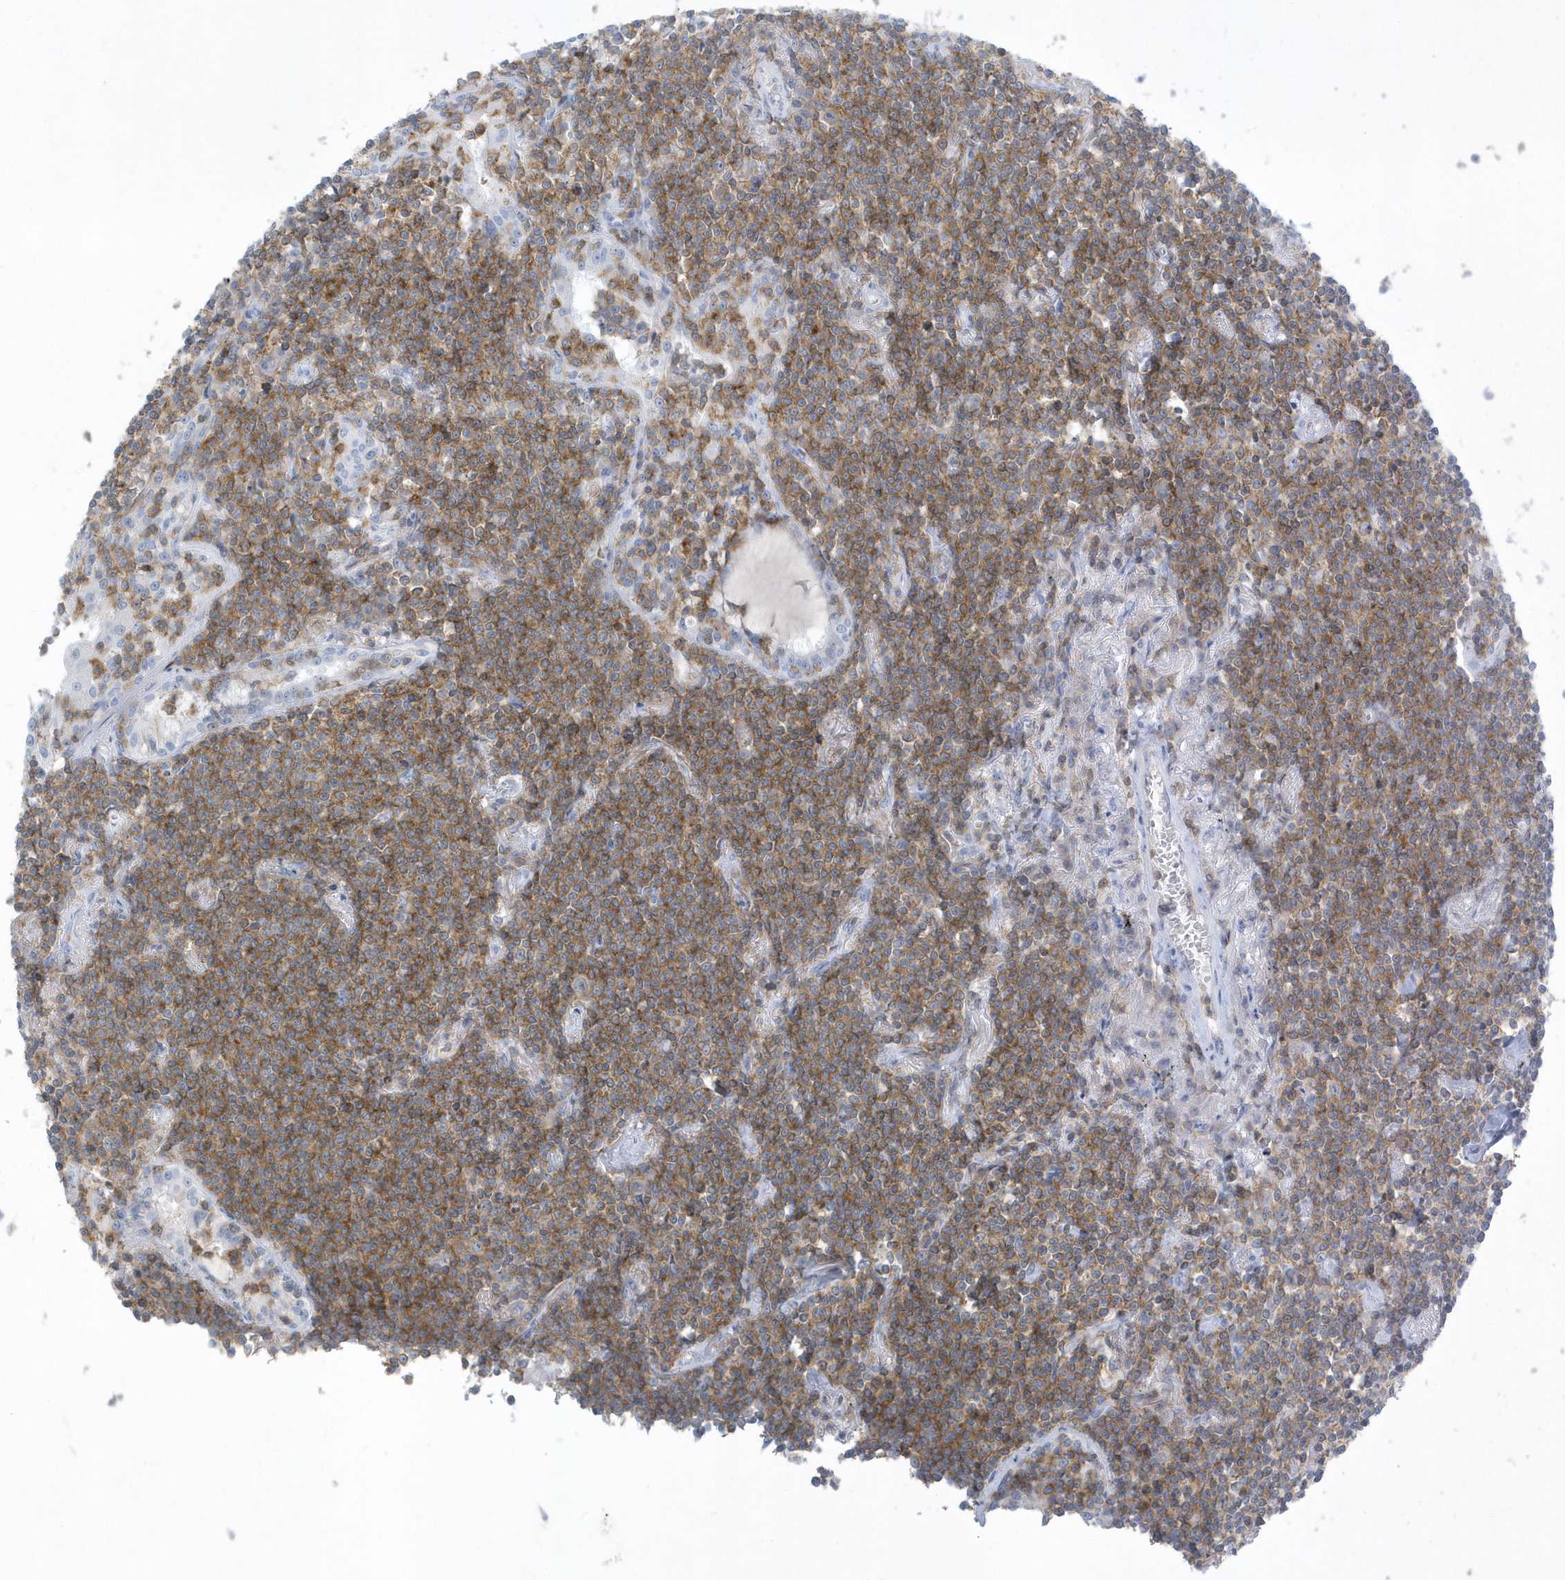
{"staining": {"intensity": "moderate", "quantity": ">75%", "location": "cytoplasmic/membranous"}, "tissue": "lymphoma", "cell_type": "Tumor cells", "image_type": "cancer", "snomed": [{"axis": "morphology", "description": "Malignant lymphoma, non-Hodgkin's type, Low grade"}, {"axis": "topography", "description": "Lung"}], "caption": "The image exhibits staining of malignant lymphoma, non-Hodgkin's type (low-grade), revealing moderate cytoplasmic/membranous protein staining (brown color) within tumor cells.", "gene": "PSD4", "patient": {"sex": "female", "age": 71}}